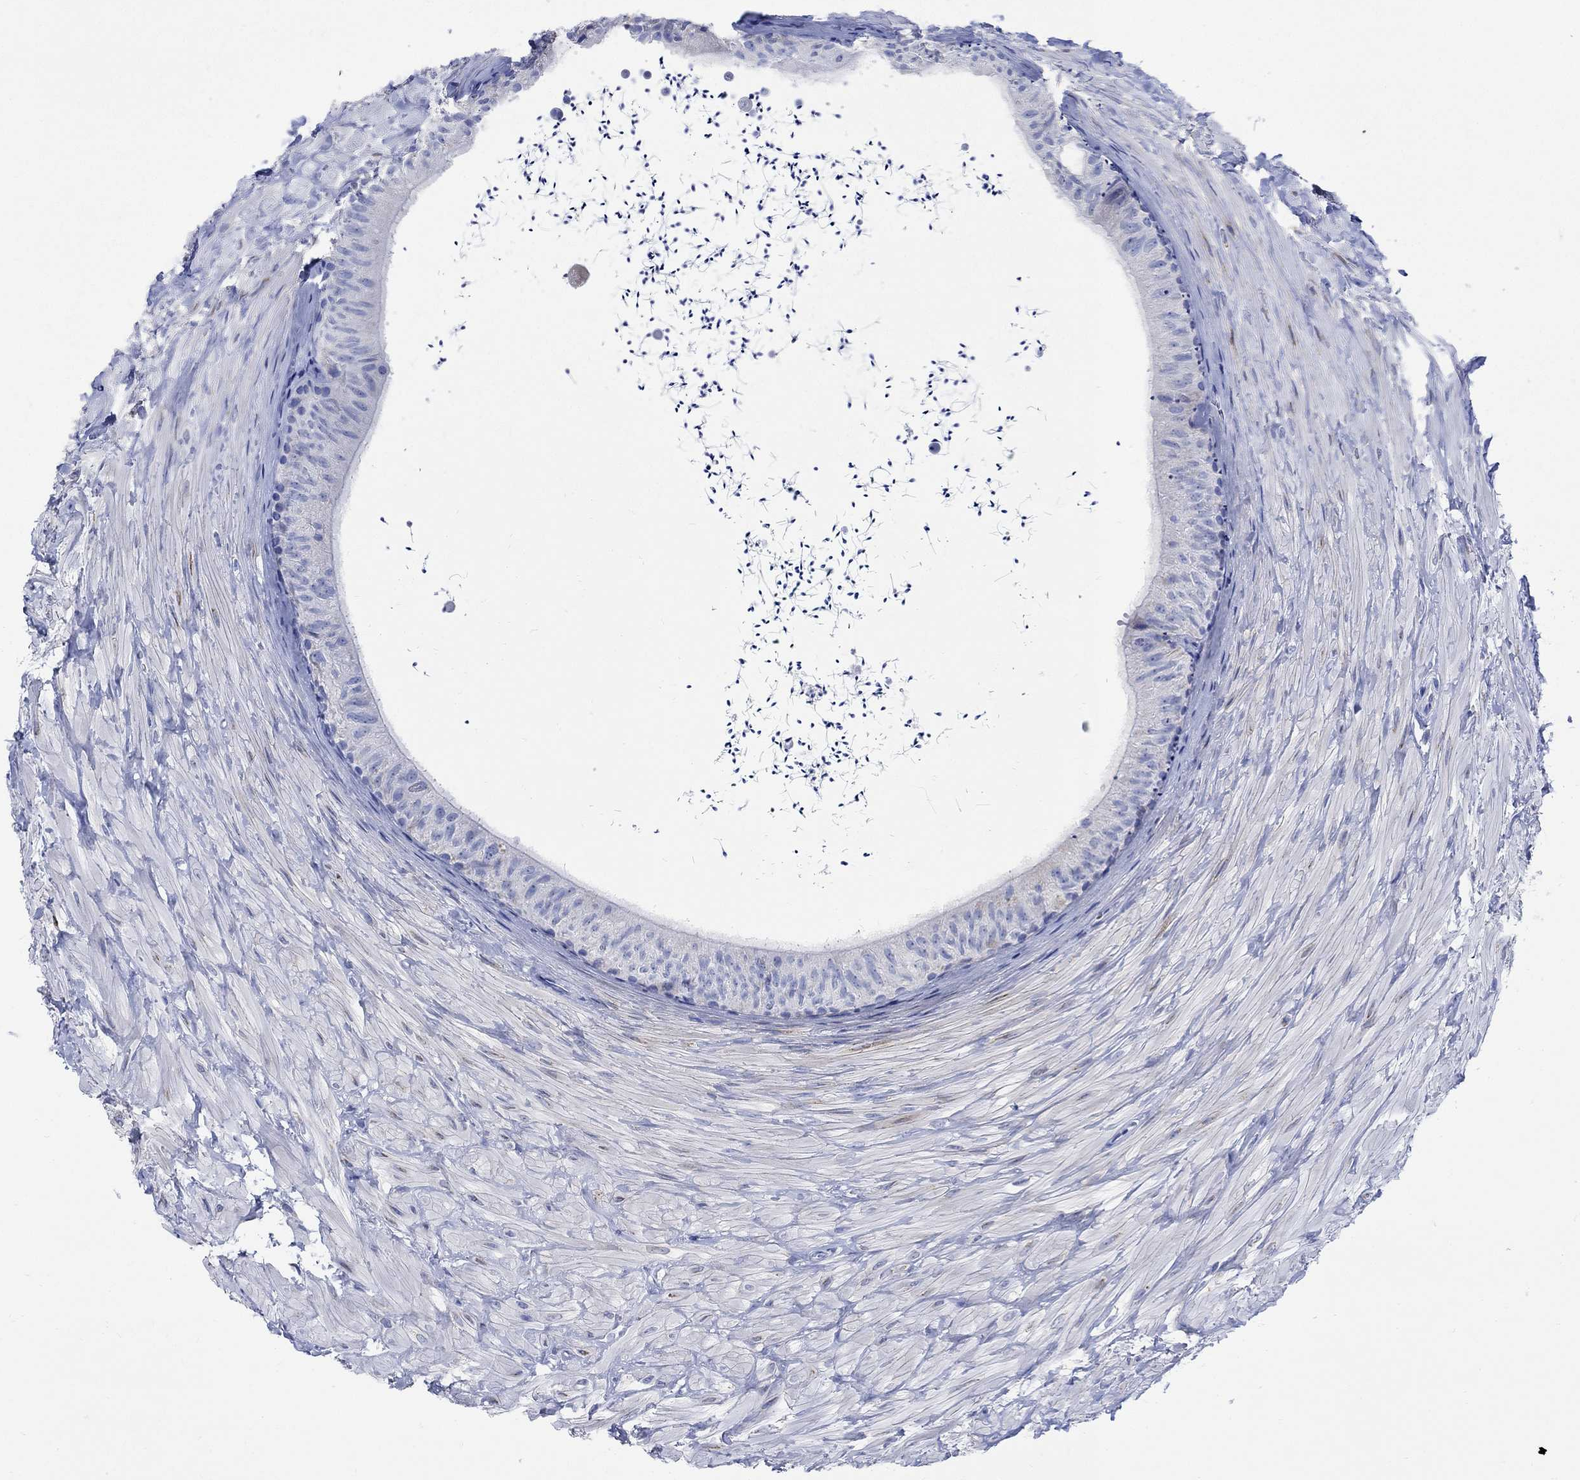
{"staining": {"intensity": "negative", "quantity": "none", "location": "none"}, "tissue": "epididymis", "cell_type": "Glandular cells", "image_type": "normal", "snomed": [{"axis": "morphology", "description": "Normal tissue, NOS"}, {"axis": "topography", "description": "Epididymis"}], "caption": "High magnification brightfield microscopy of unremarkable epididymis stained with DAB (brown) and counterstained with hematoxylin (blue): glandular cells show no significant staining. Brightfield microscopy of IHC stained with DAB (brown) and hematoxylin (blue), captured at high magnification.", "gene": "MYL1", "patient": {"sex": "male", "age": 32}}